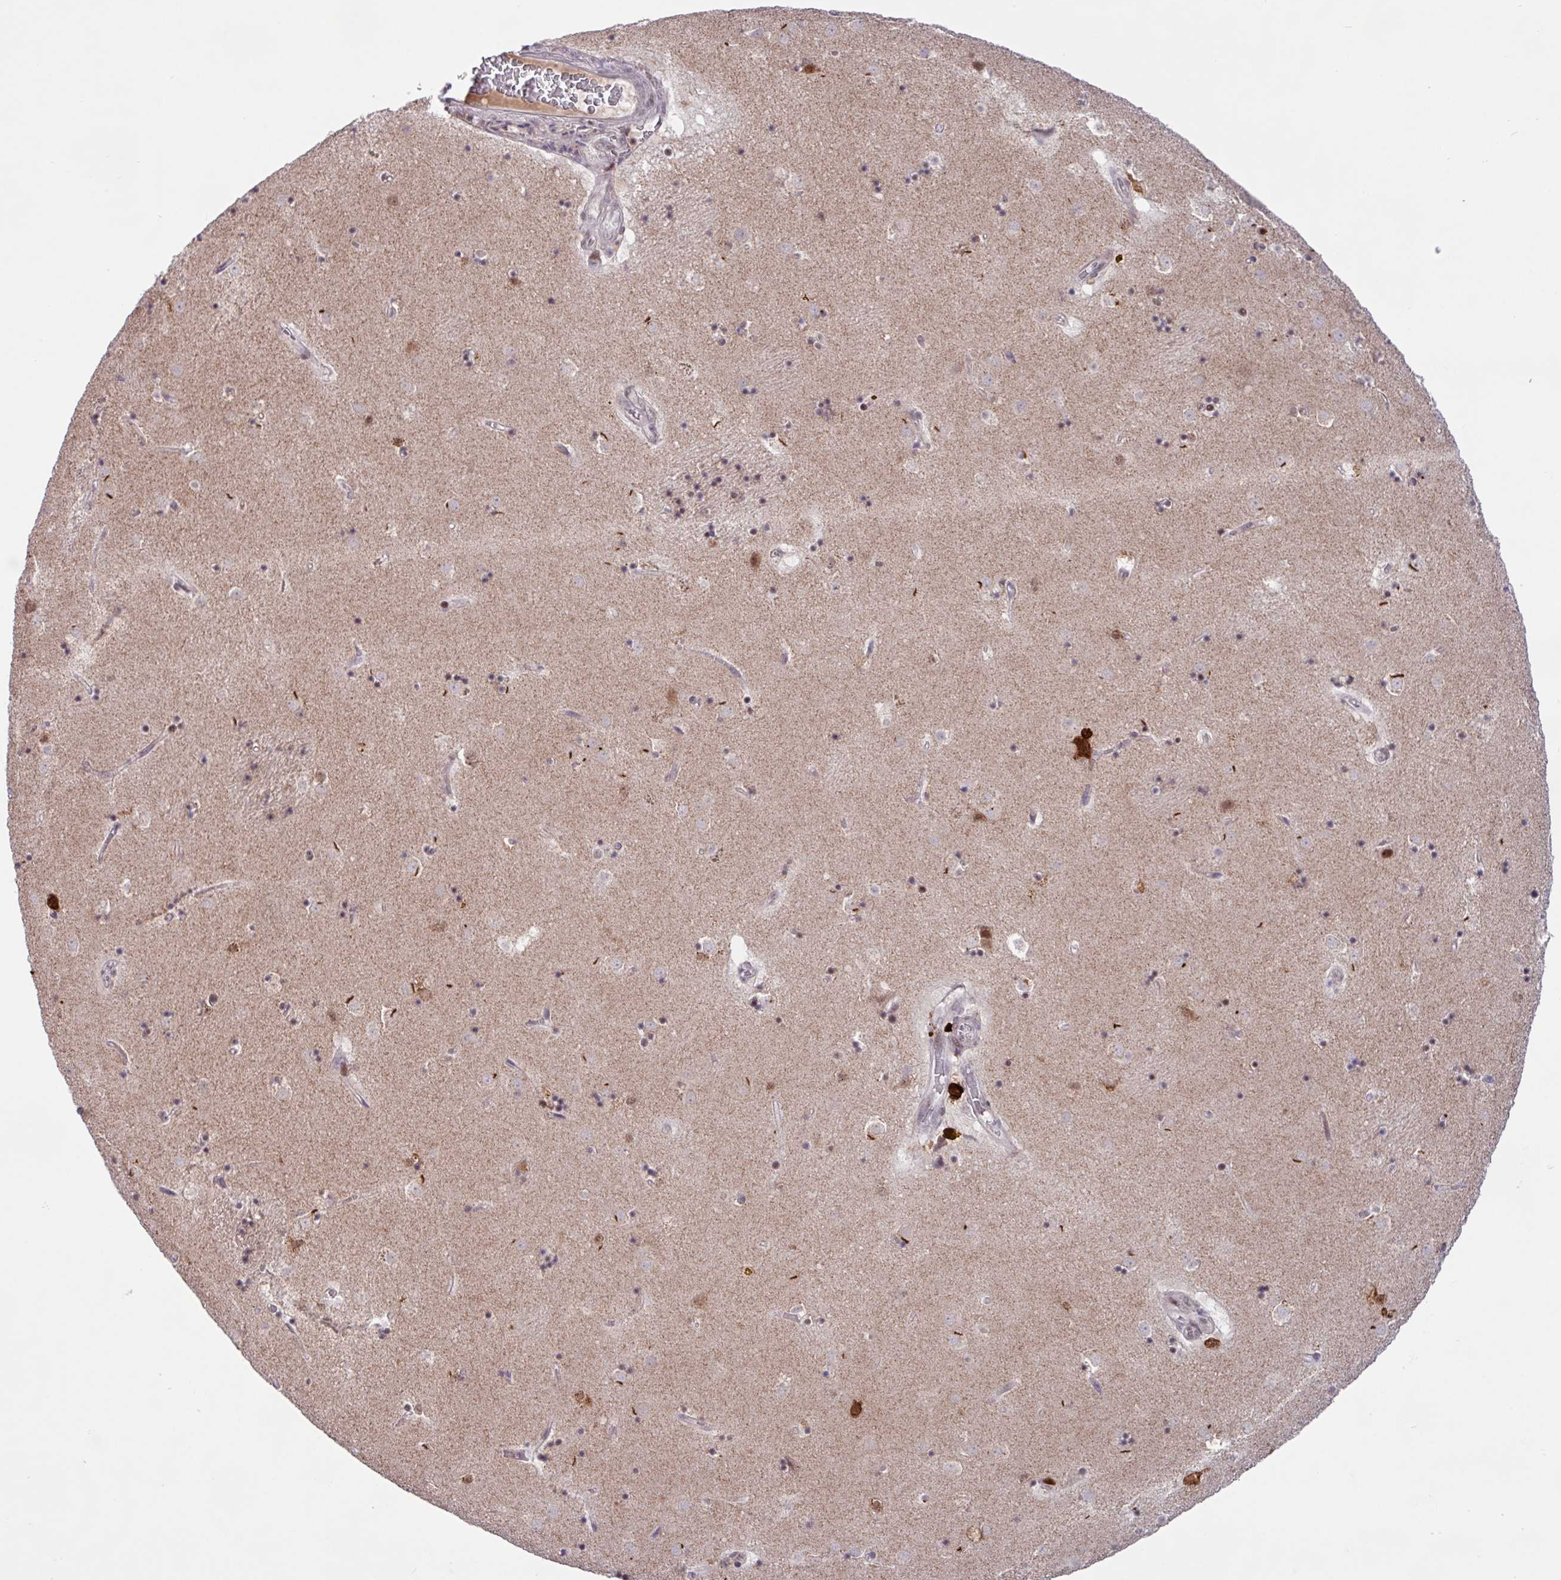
{"staining": {"intensity": "weak", "quantity": "25%-75%", "location": "nuclear"}, "tissue": "caudate", "cell_type": "Glial cells", "image_type": "normal", "snomed": [{"axis": "morphology", "description": "Normal tissue, NOS"}, {"axis": "topography", "description": "Lateral ventricle wall"}], "caption": "A high-resolution image shows immunohistochemistry staining of unremarkable caudate, which exhibits weak nuclear staining in approximately 25%-75% of glial cells.", "gene": "BRD3", "patient": {"sex": "male", "age": 58}}